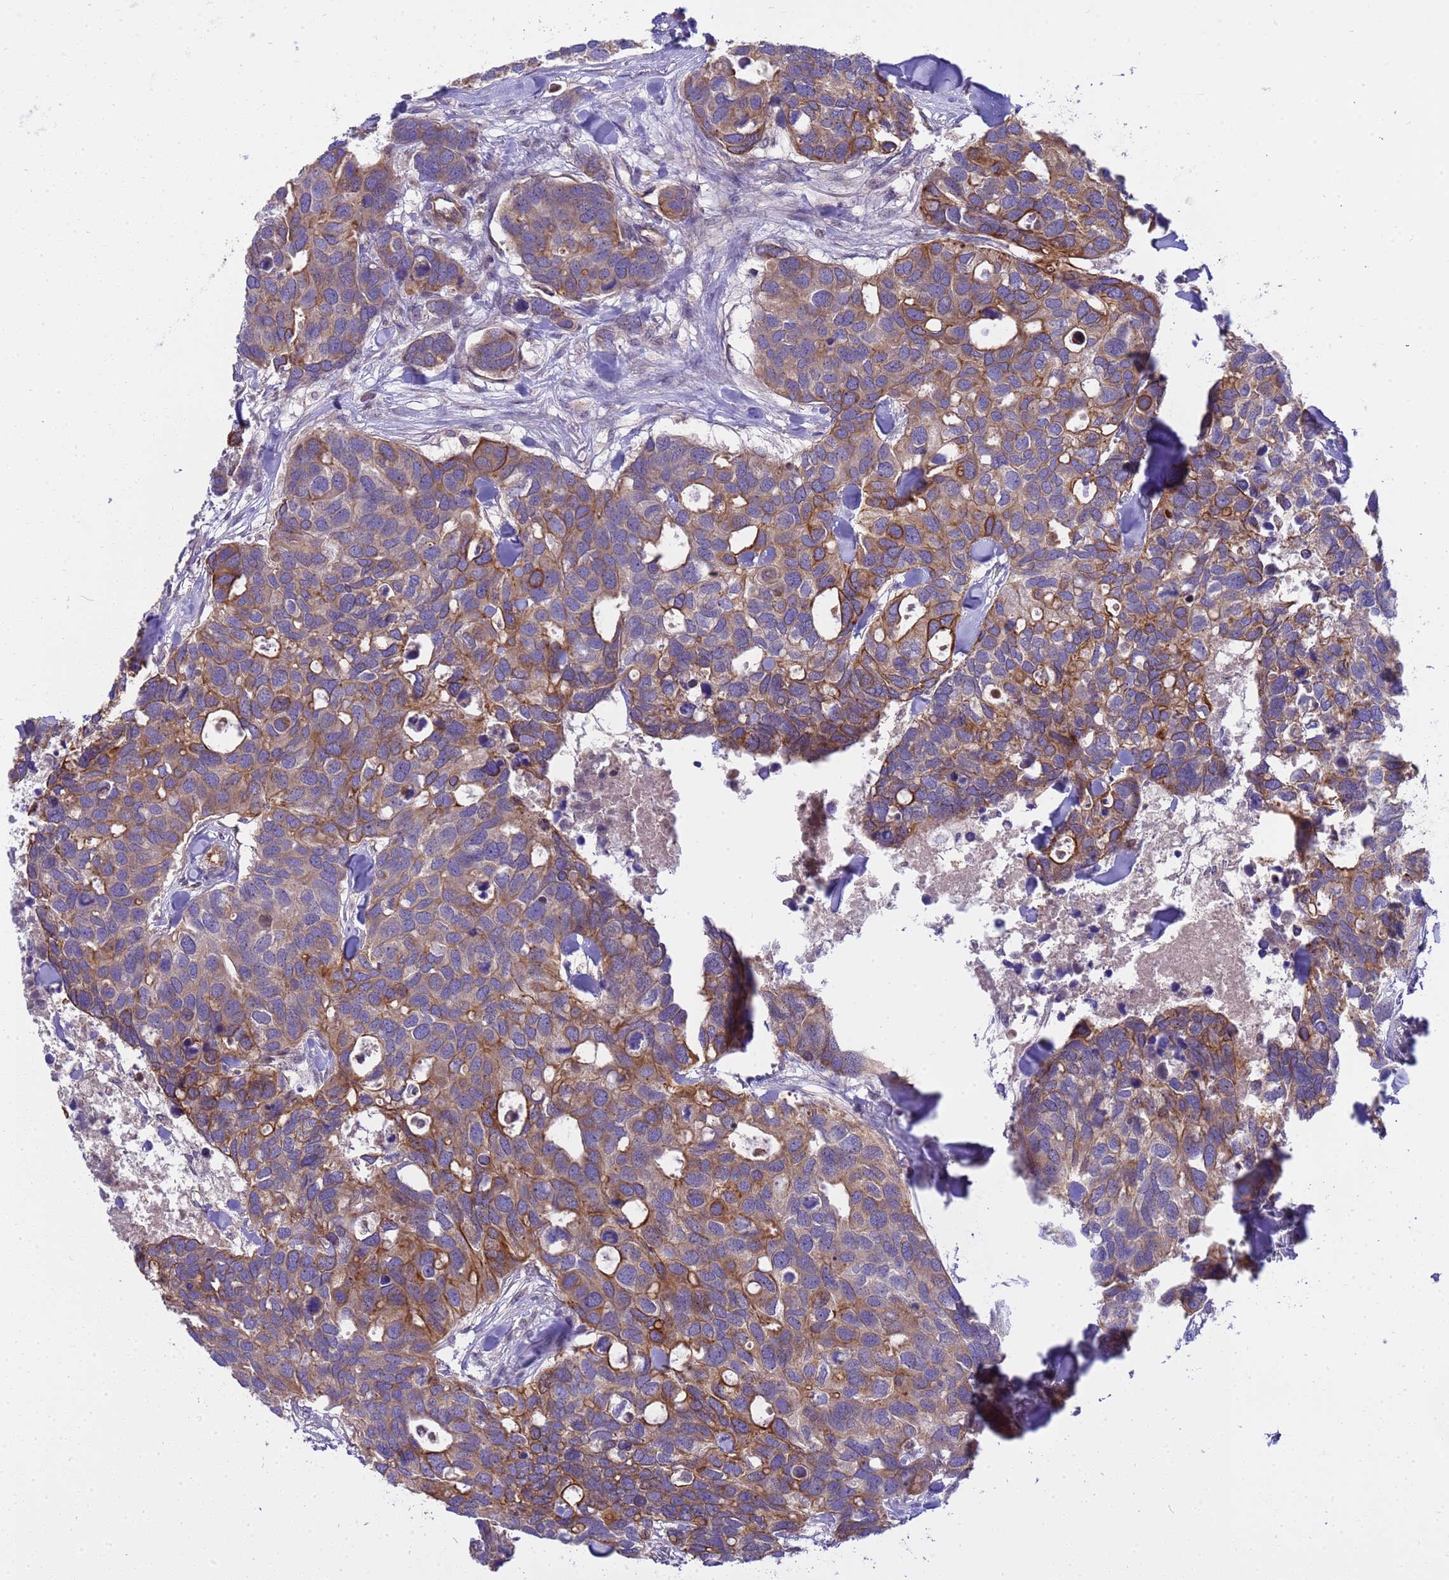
{"staining": {"intensity": "strong", "quantity": "<25%", "location": "cytoplasmic/membranous"}, "tissue": "breast cancer", "cell_type": "Tumor cells", "image_type": "cancer", "snomed": [{"axis": "morphology", "description": "Duct carcinoma"}, {"axis": "topography", "description": "Breast"}], "caption": "Immunohistochemistry photomicrograph of intraductal carcinoma (breast) stained for a protein (brown), which reveals medium levels of strong cytoplasmic/membranous positivity in about <25% of tumor cells.", "gene": "SMCO3", "patient": {"sex": "female", "age": 83}}